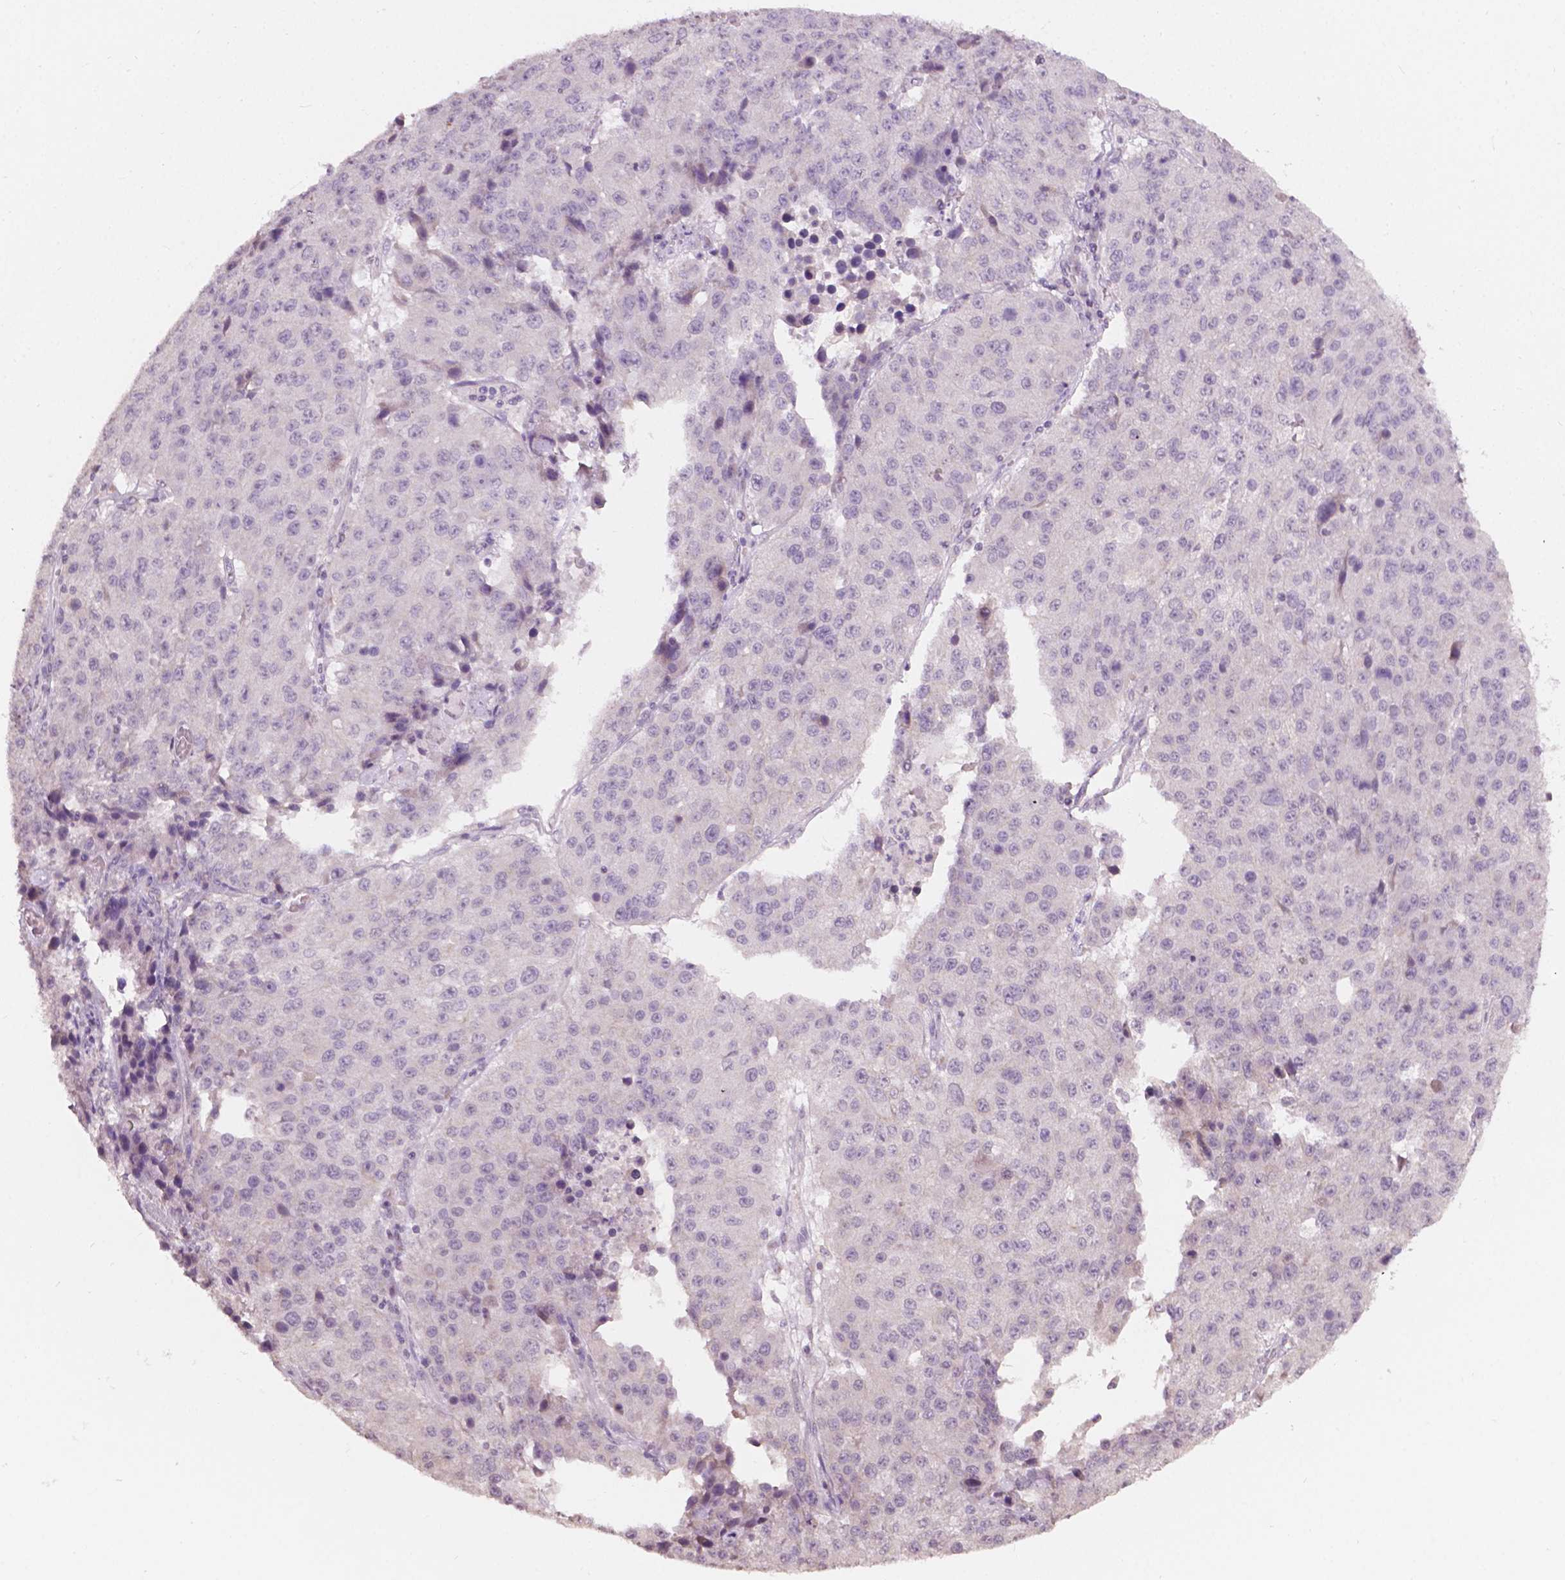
{"staining": {"intensity": "negative", "quantity": "none", "location": "none"}, "tissue": "stomach cancer", "cell_type": "Tumor cells", "image_type": "cancer", "snomed": [{"axis": "morphology", "description": "Adenocarcinoma, NOS"}, {"axis": "topography", "description": "Stomach"}], "caption": "Immunohistochemistry photomicrograph of stomach adenocarcinoma stained for a protein (brown), which reveals no positivity in tumor cells. The staining is performed using DAB brown chromogen with nuclei counter-stained in using hematoxylin.", "gene": "NOS1AP", "patient": {"sex": "male", "age": 71}}